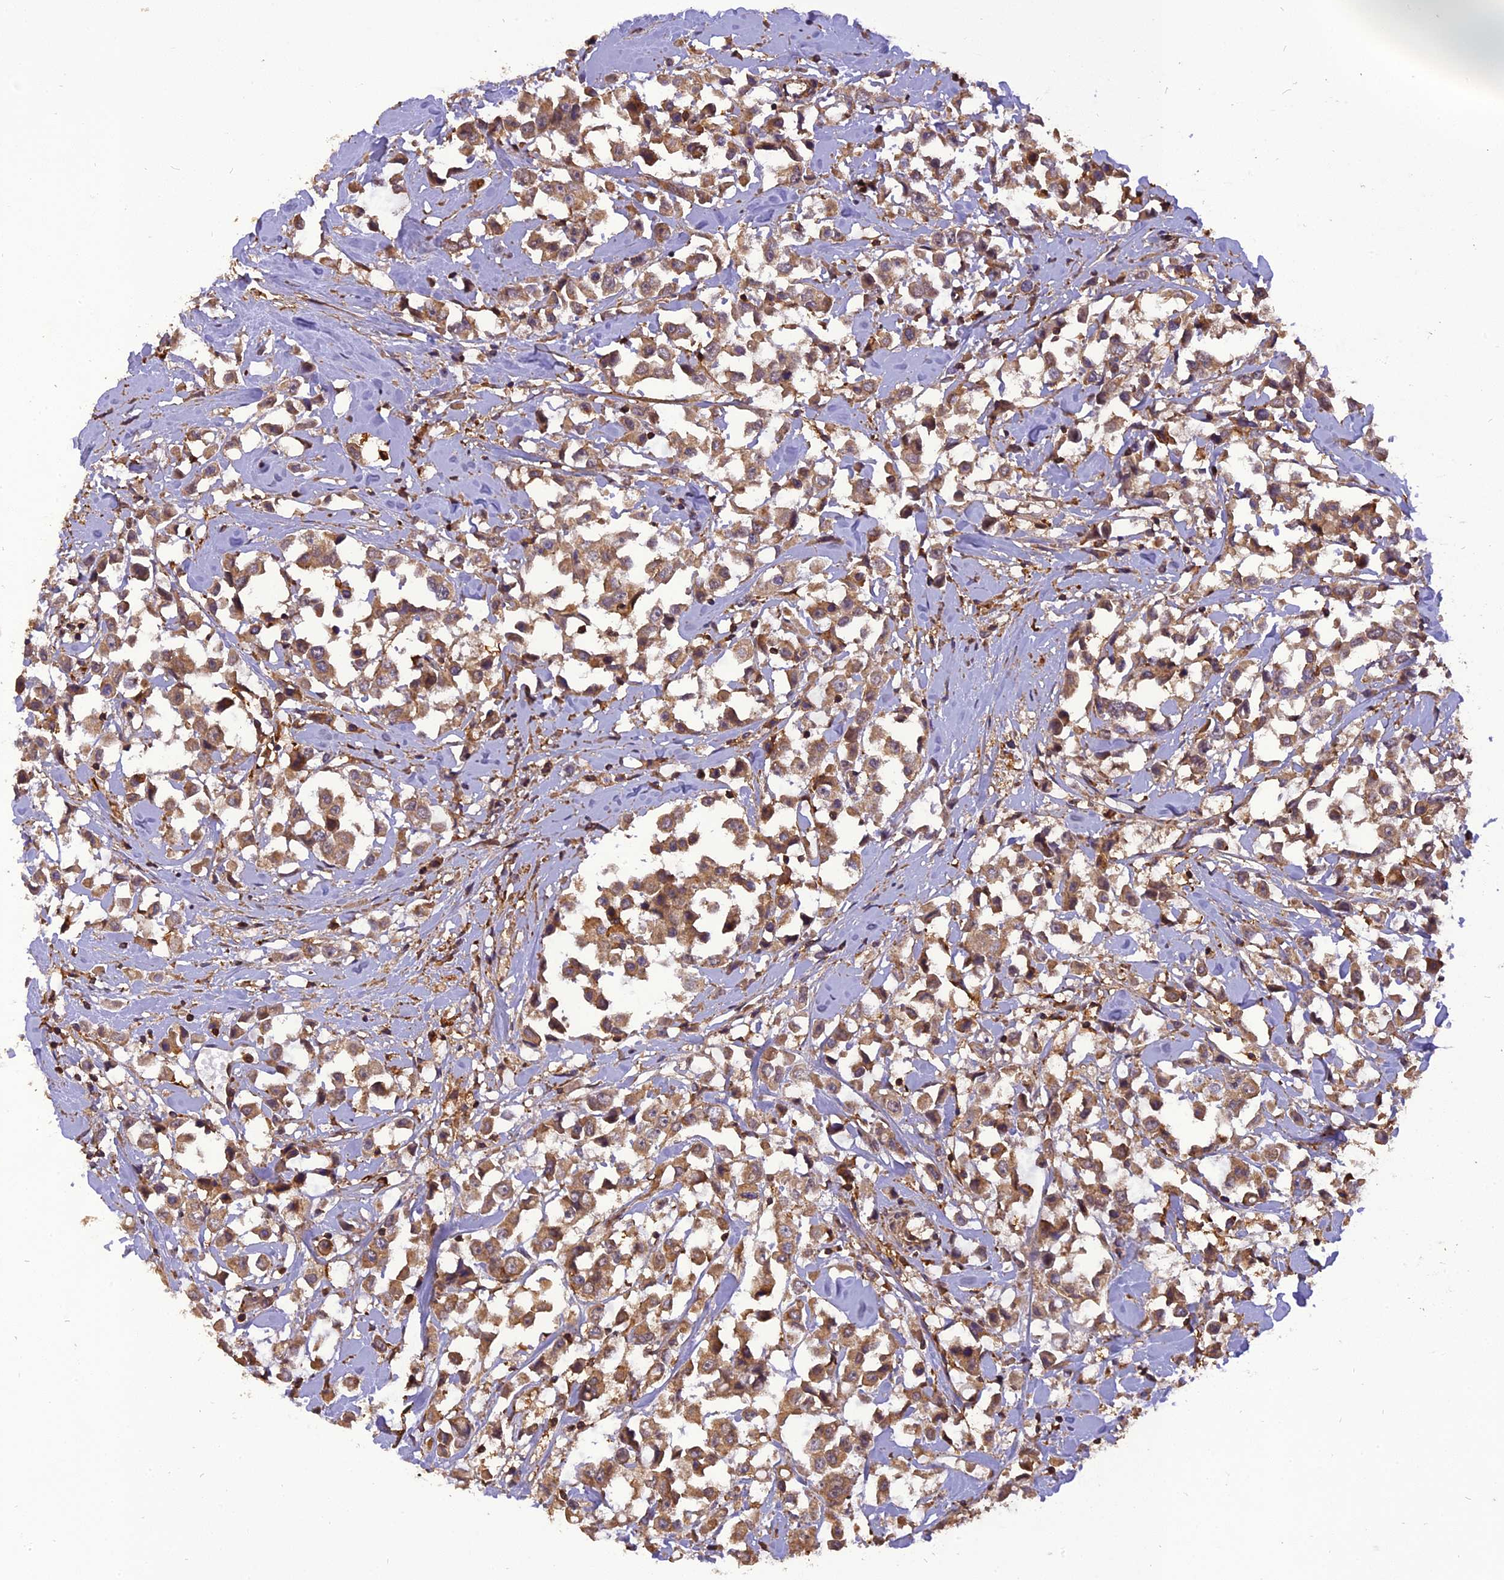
{"staining": {"intensity": "moderate", "quantity": ">75%", "location": "cytoplasmic/membranous"}, "tissue": "breast cancer", "cell_type": "Tumor cells", "image_type": "cancer", "snomed": [{"axis": "morphology", "description": "Duct carcinoma"}, {"axis": "topography", "description": "Breast"}], "caption": "Protein positivity by immunohistochemistry demonstrates moderate cytoplasmic/membranous staining in about >75% of tumor cells in breast cancer. The protein is stained brown, and the nuclei are stained in blue (DAB (3,3'-diaminobenzidine) IHC with brightfield microscopy, high magnification).", "gene": "STOML1", "patient": {"sex": "female", "age": 61}}